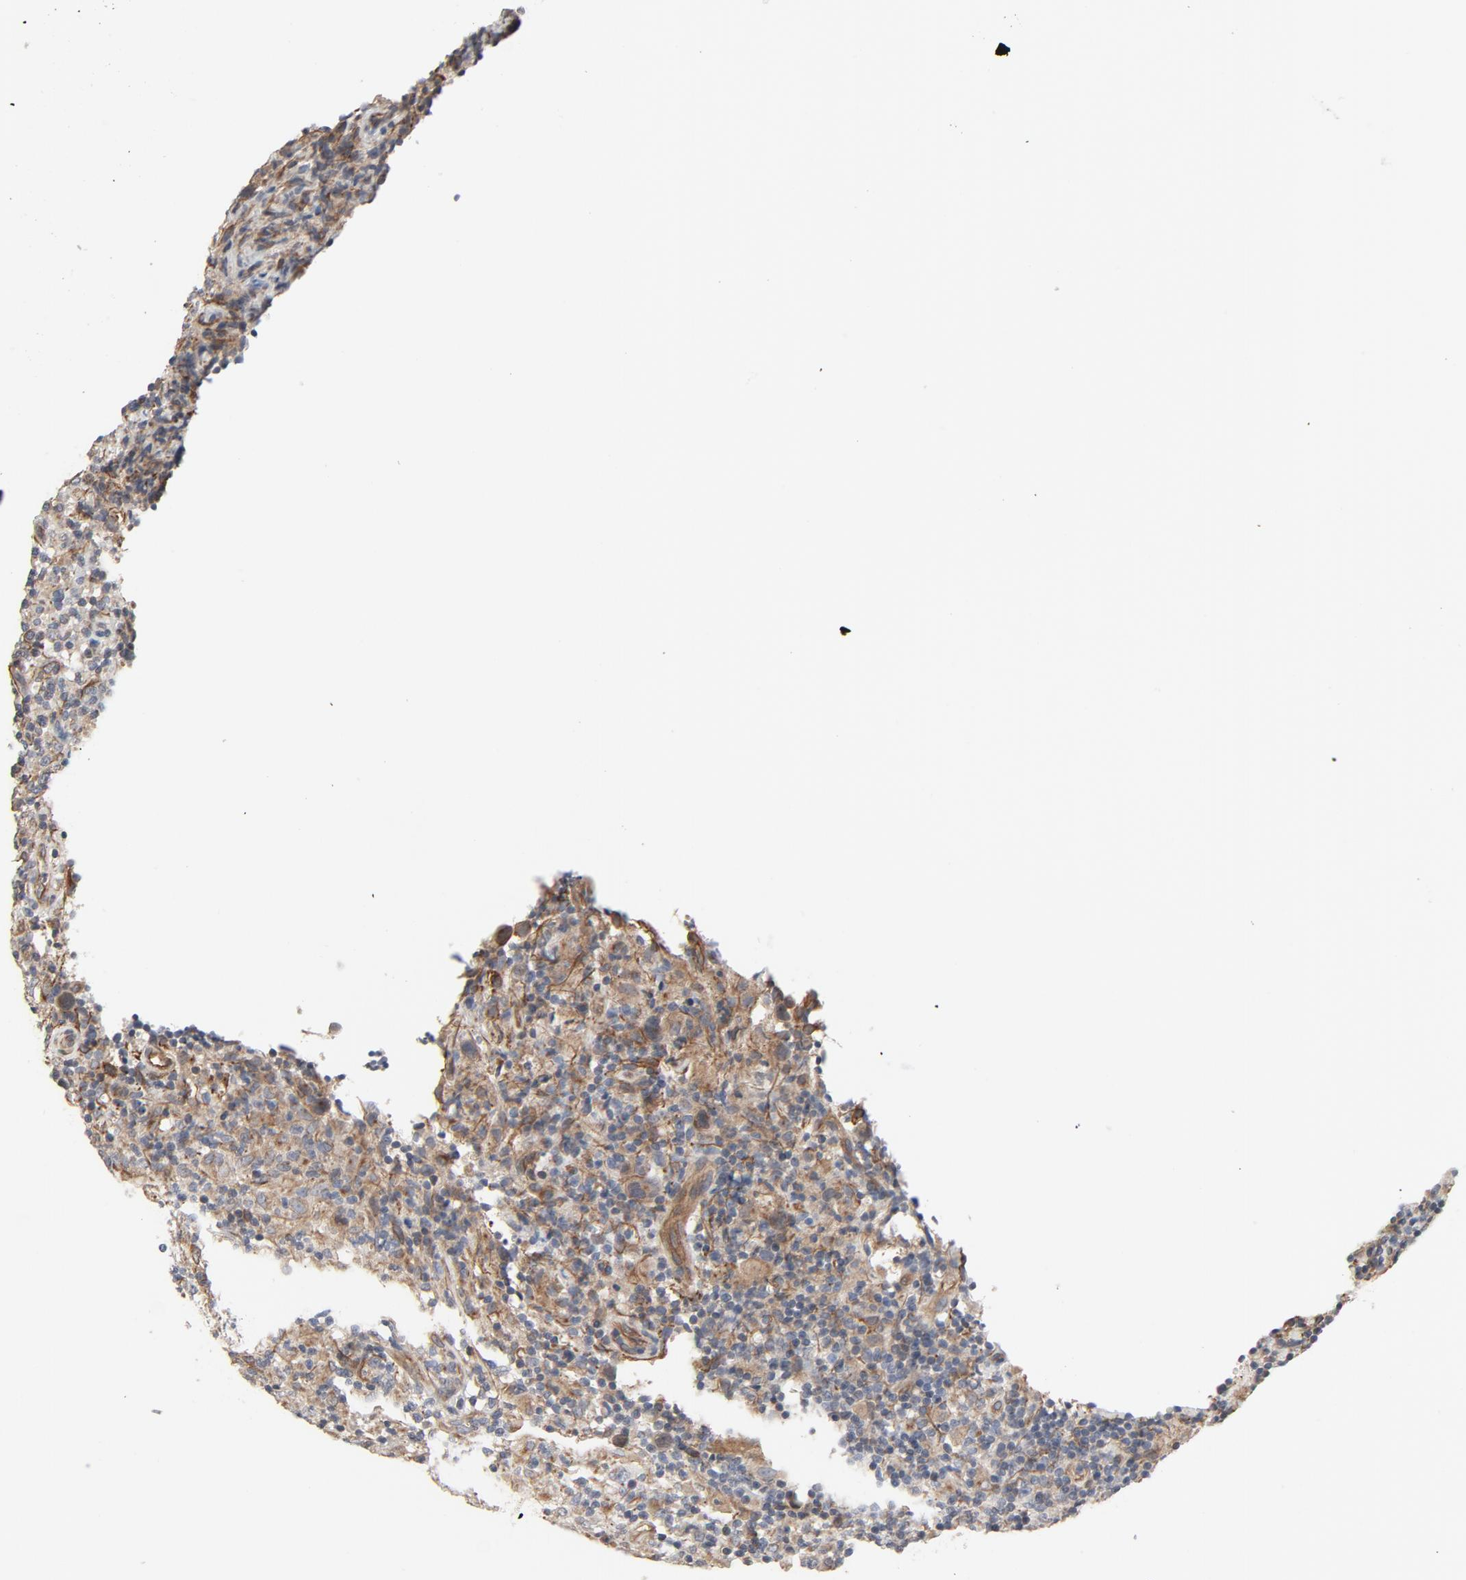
{"staining": {"intensity": "weak", "quantity": "25%-75%", "location": "cytoplasmic/membranous"}, "tissue": "lymphoma", "cell_type": "Tumor cells", "image_type": "cancer", "snomed": [{"axis": "morphology", "description": "Hodgkin's disease, NOS"}, {"axis": "topography", "description": "Lymph node"}], "caption": "Hodgkin's disease tissue demonstrates weak cytoplasmic/membranous staining in approximately 25%-75% of tumor cells The protein is shown in brown color, while the nuclei are stained blue.", "gene": "TRIOBP", "patient": {"sex": "male", "age": 65}}